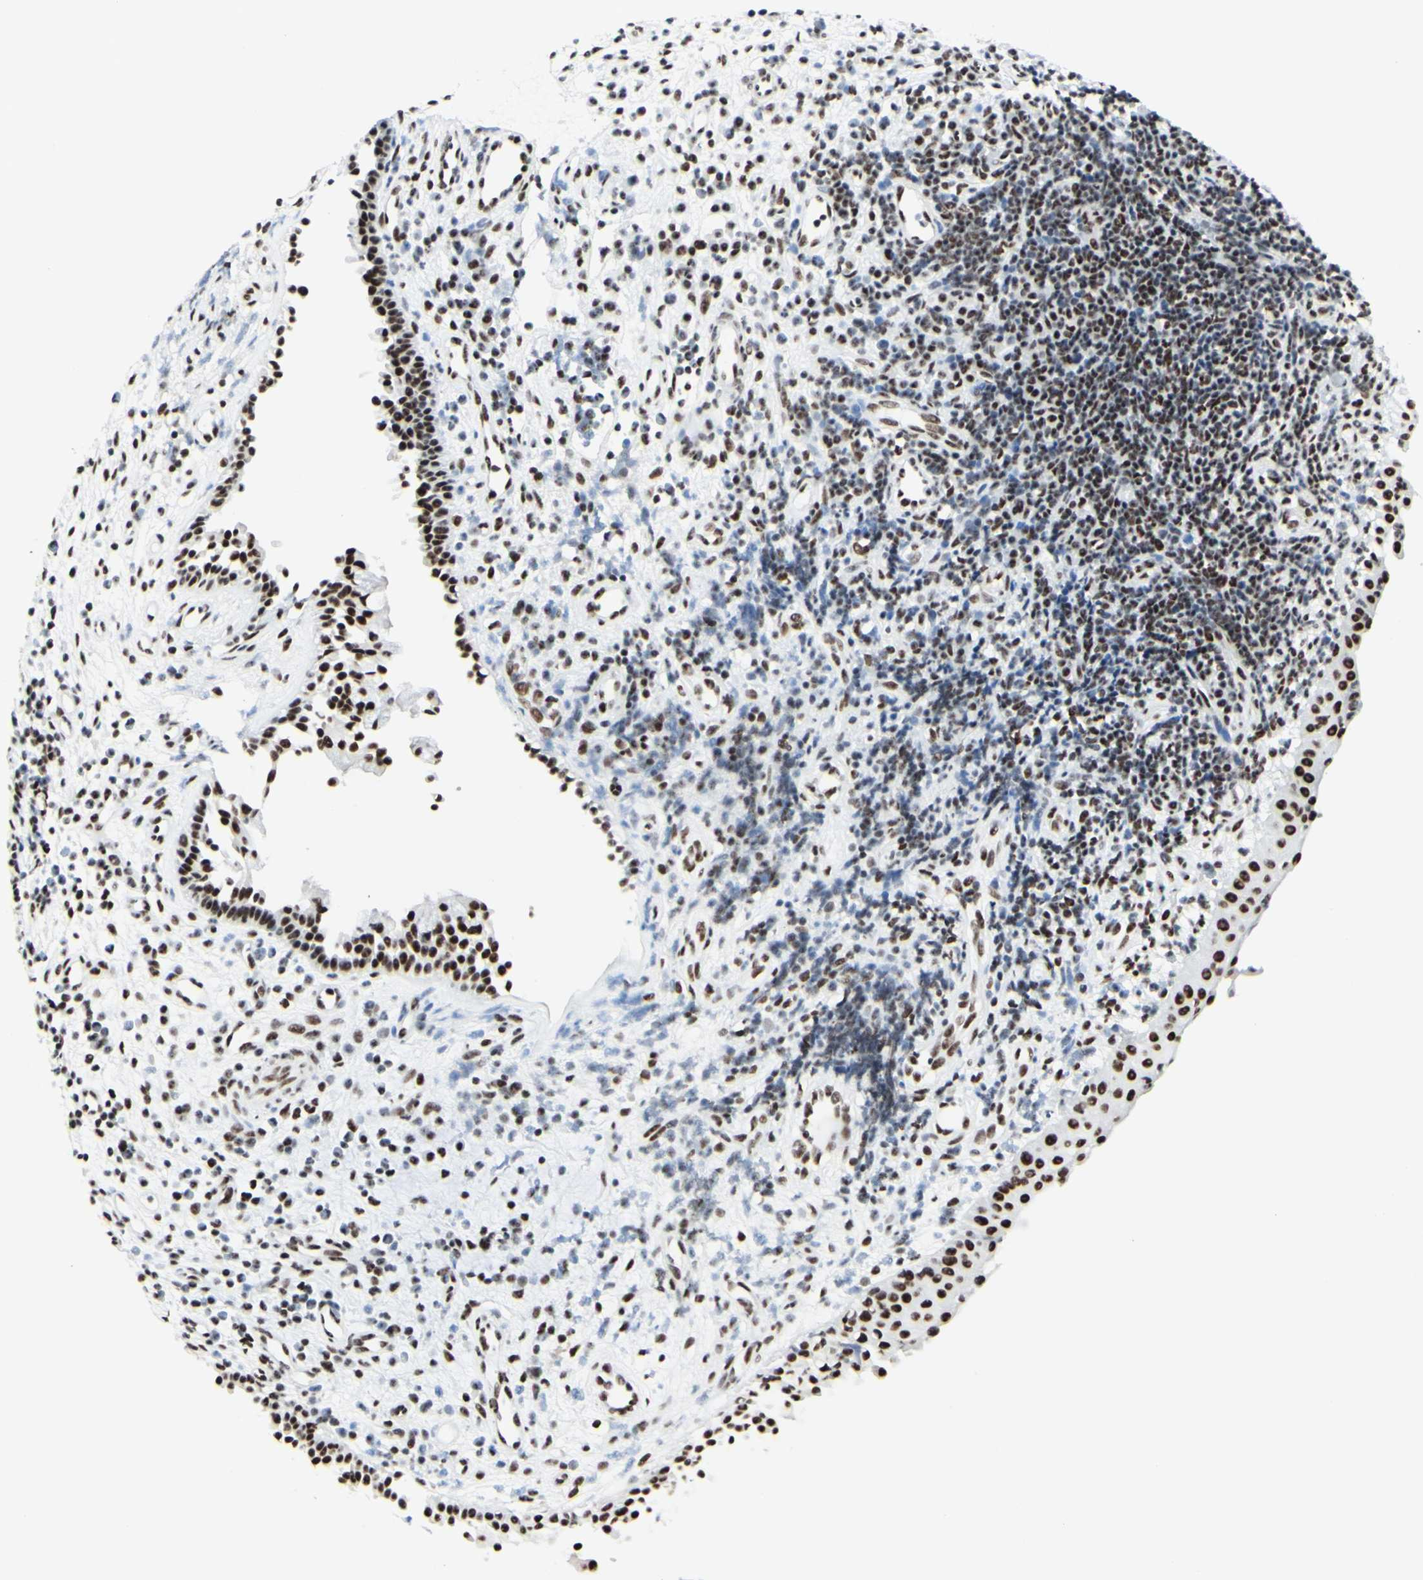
{"staining": {"intensity": "strong", "quantity": ">75%", "location": "nuclear"}, "tissue": "nasopharynx", "cell_type": "Respiratory epithelial cells", "image_type": "normal", "snomed": [{"axis": "morphology", "description": "Normal tissue, NOS"}, {"axis": "topography", "description": "Nasopharynx"}], "caption": "Strong nuclear protein expression is identified in approximately >75% of respiratory epithelial cells in nasopharynx. The staining was performed using DAB, with brown indicating positive protein expression. Nuclei are stained blue with hematoxylin.", "gene": "WTAP", "patient": {"sex": "female", "age": 51}}